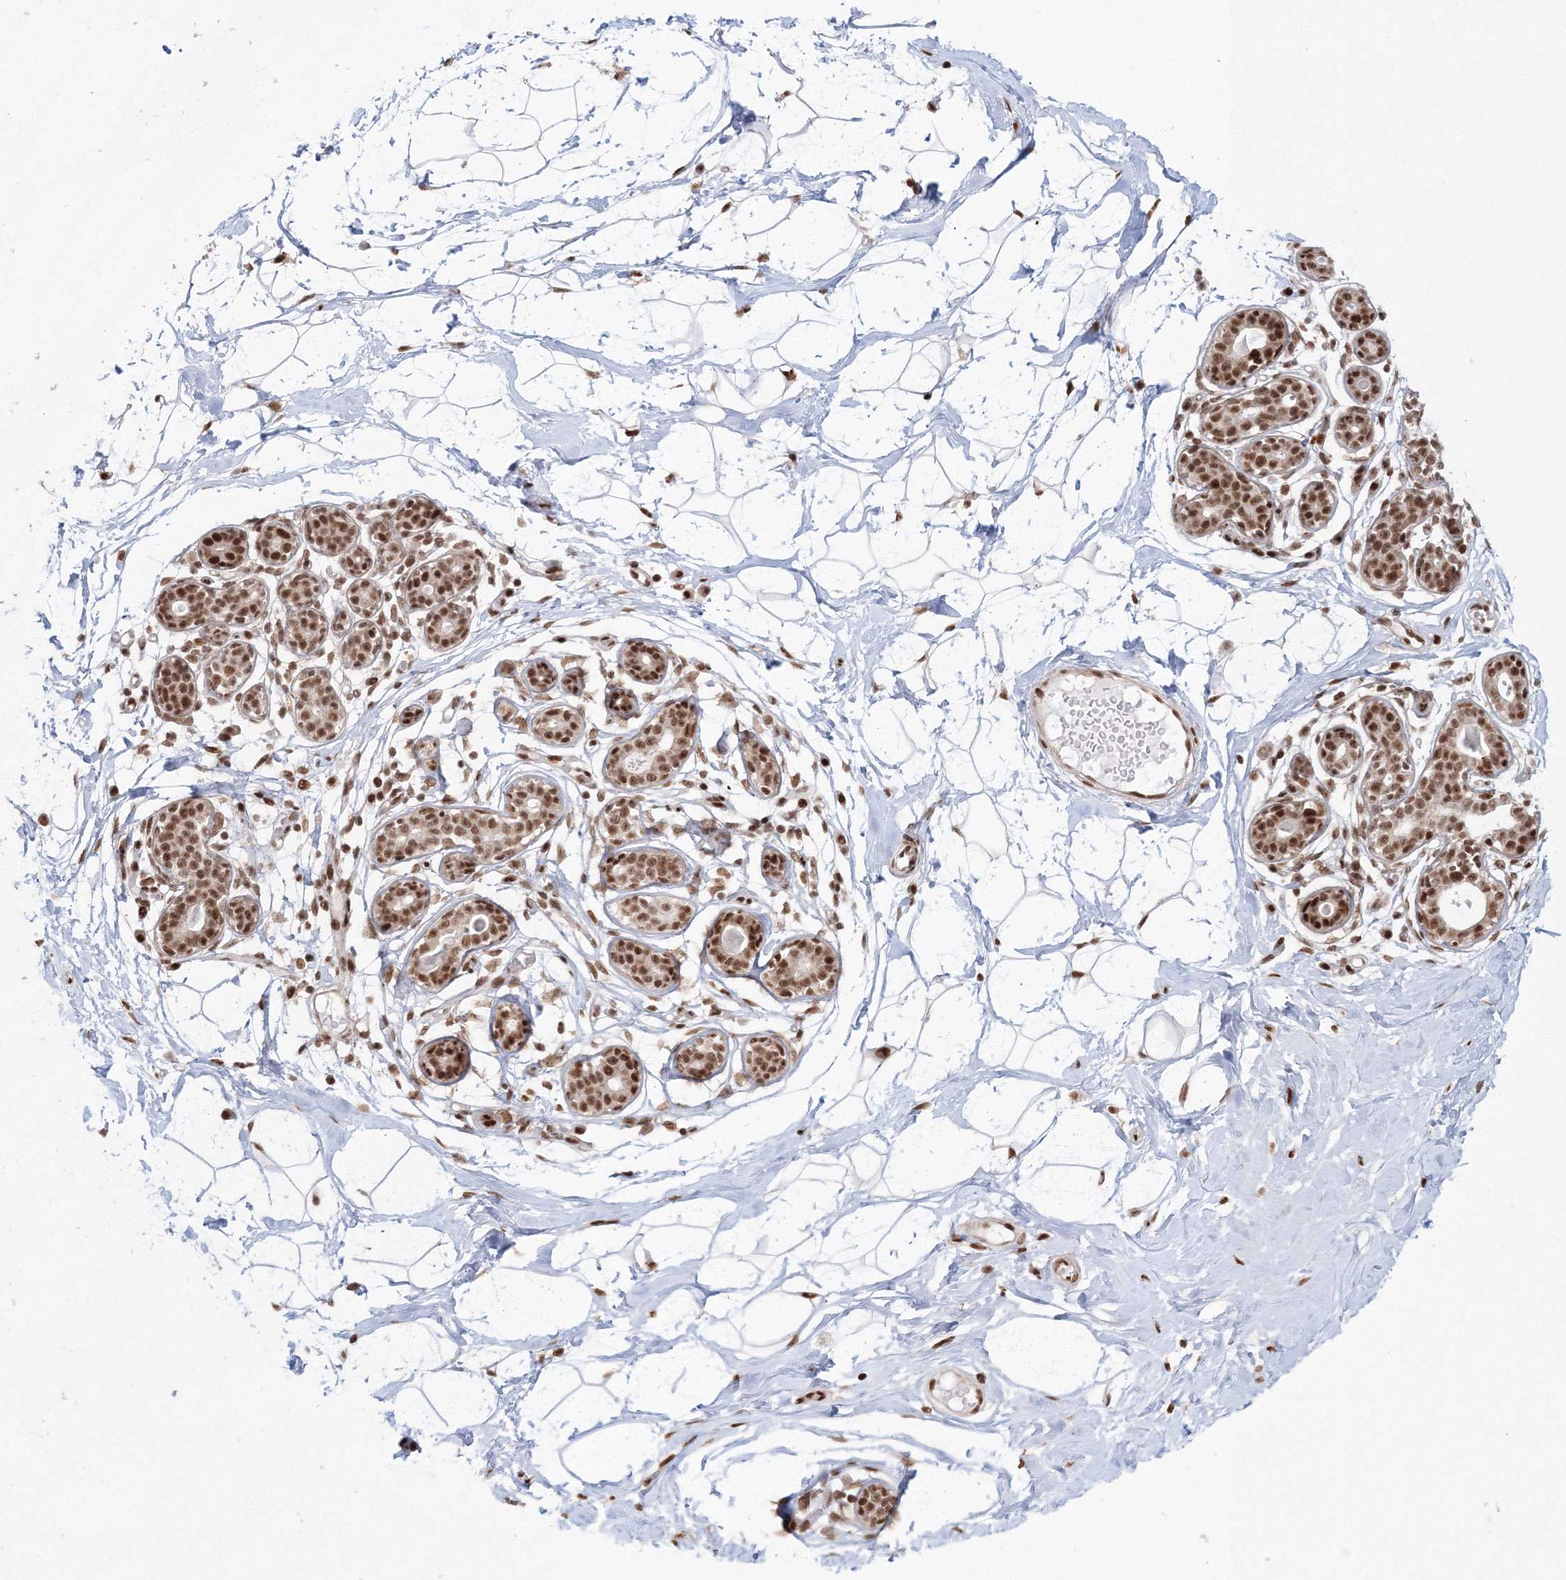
{"staining": {"intensity": "strong", "quantity": ">75%", "location": "nuclear"}, "tissue": "breast", "cell_type": "Adipocytes", "image_type": "normal", "snomed": [{"axis": "morphology", "description": "Normal tissue, NOS"}, {"axis": "topography", "description": "Breast"}], "caption": "About >75% of adipocytes in benign human breast demonstrate strong nuclear protein expression as visualized by brown immunohistochemical staining.", "gene": "KIF20A", "patient": {"sex": "female", "age": 23}}